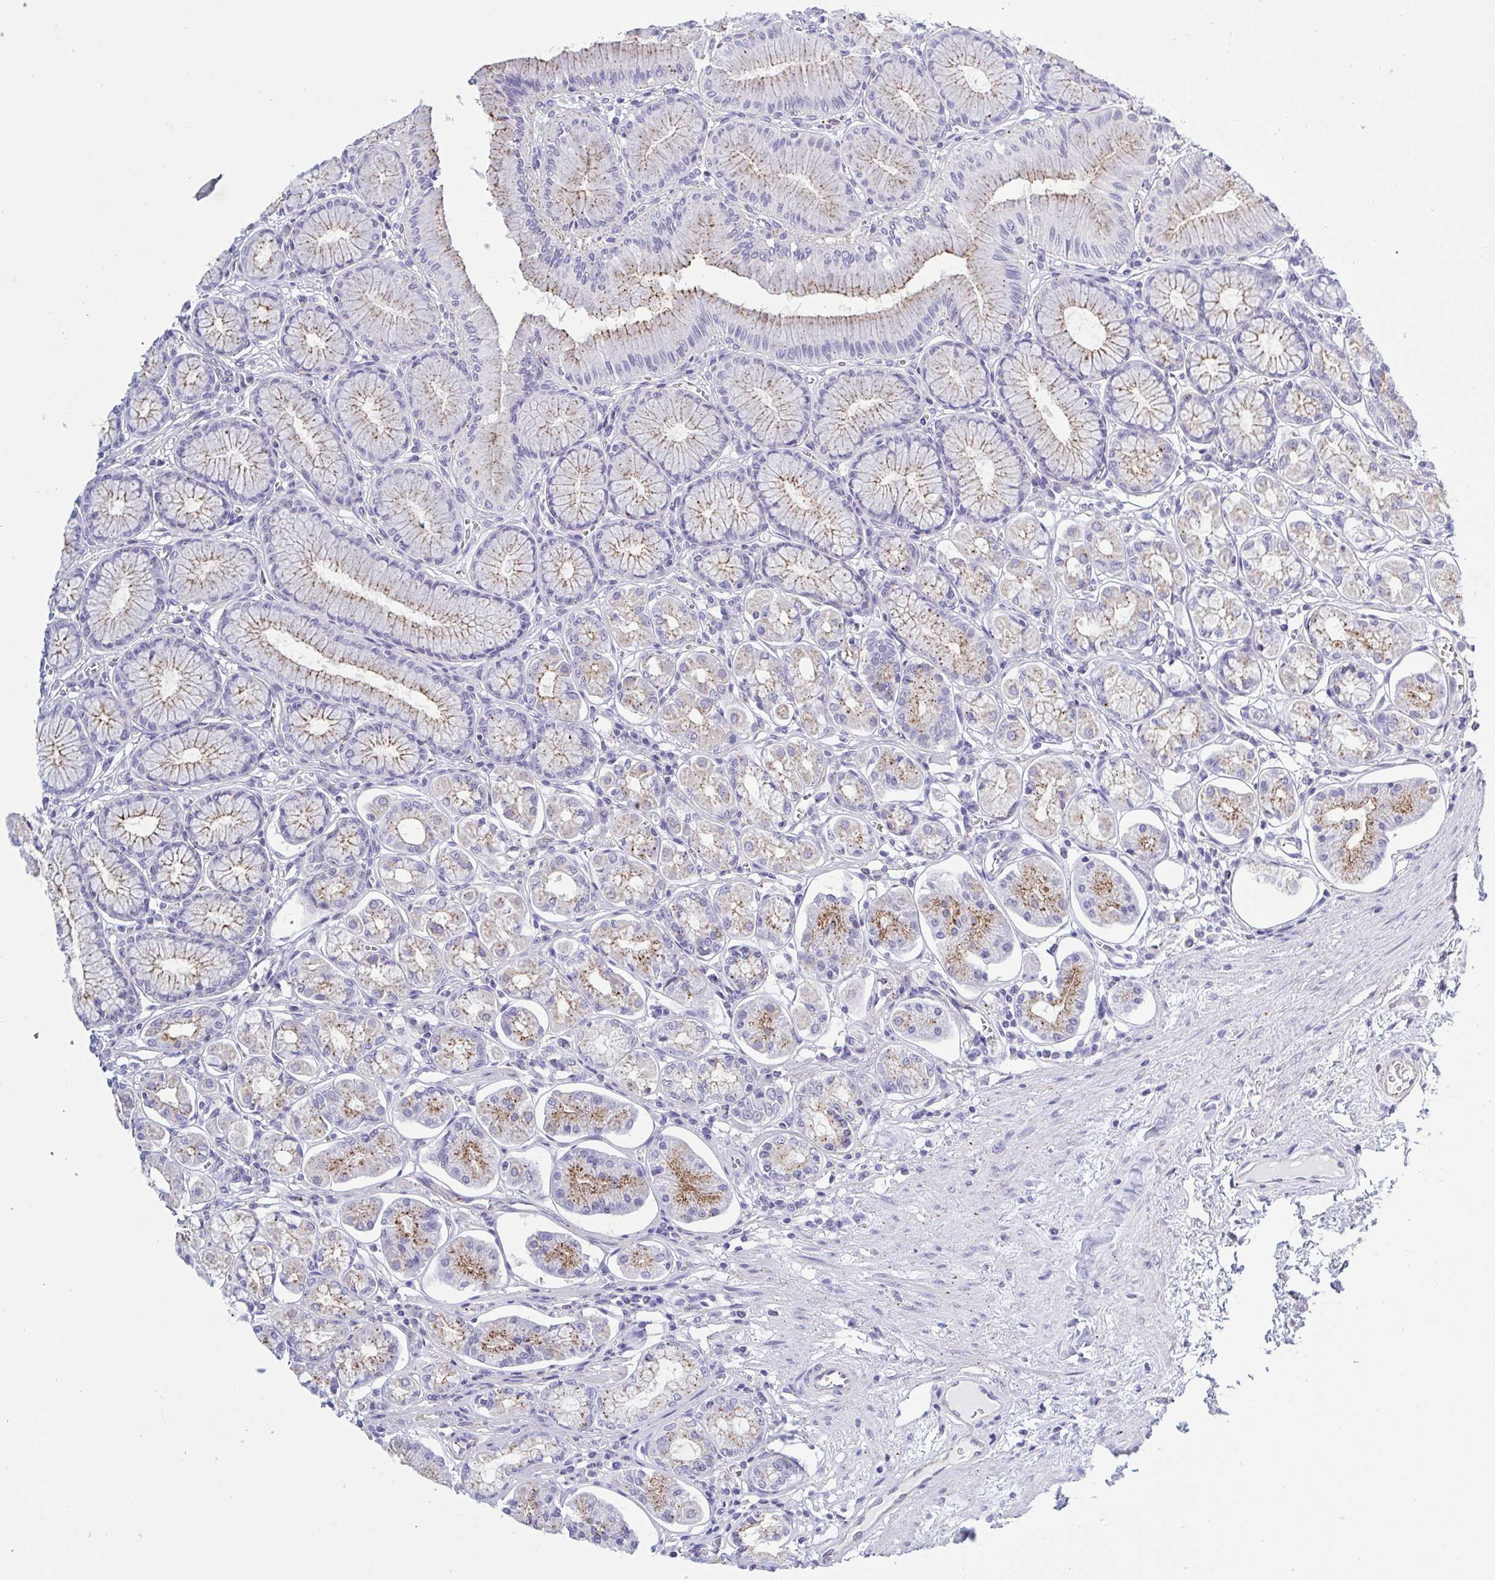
{"staining": {"intensity": "moderate", "quantity": "25%-75%", "location": "cytoplasmic/membranous"}, "tissue": "stomach", "cell_type": "Glandular cells", "image_type": "normal", "snomed": [{"axis": "morphology", "description": "Normal tissue, NOS"}, {"axis": "topography", "description": "Stomach"}, {"axis": "topography", "description": "Stomach, lower"}], "caption": "Glandular cells reveal medium levels of moderate cytoplasmic/membranous expression in about 25%-75% of cells in benign human stomach. The staining was performed using DAB (3,3'-diaminobenzidine), with brown indicating positive protein expression. Nuclei are stained blue with hematoxylin.", "gene": "CHMP5", "patient": {"sex": "male", "age": 76}}